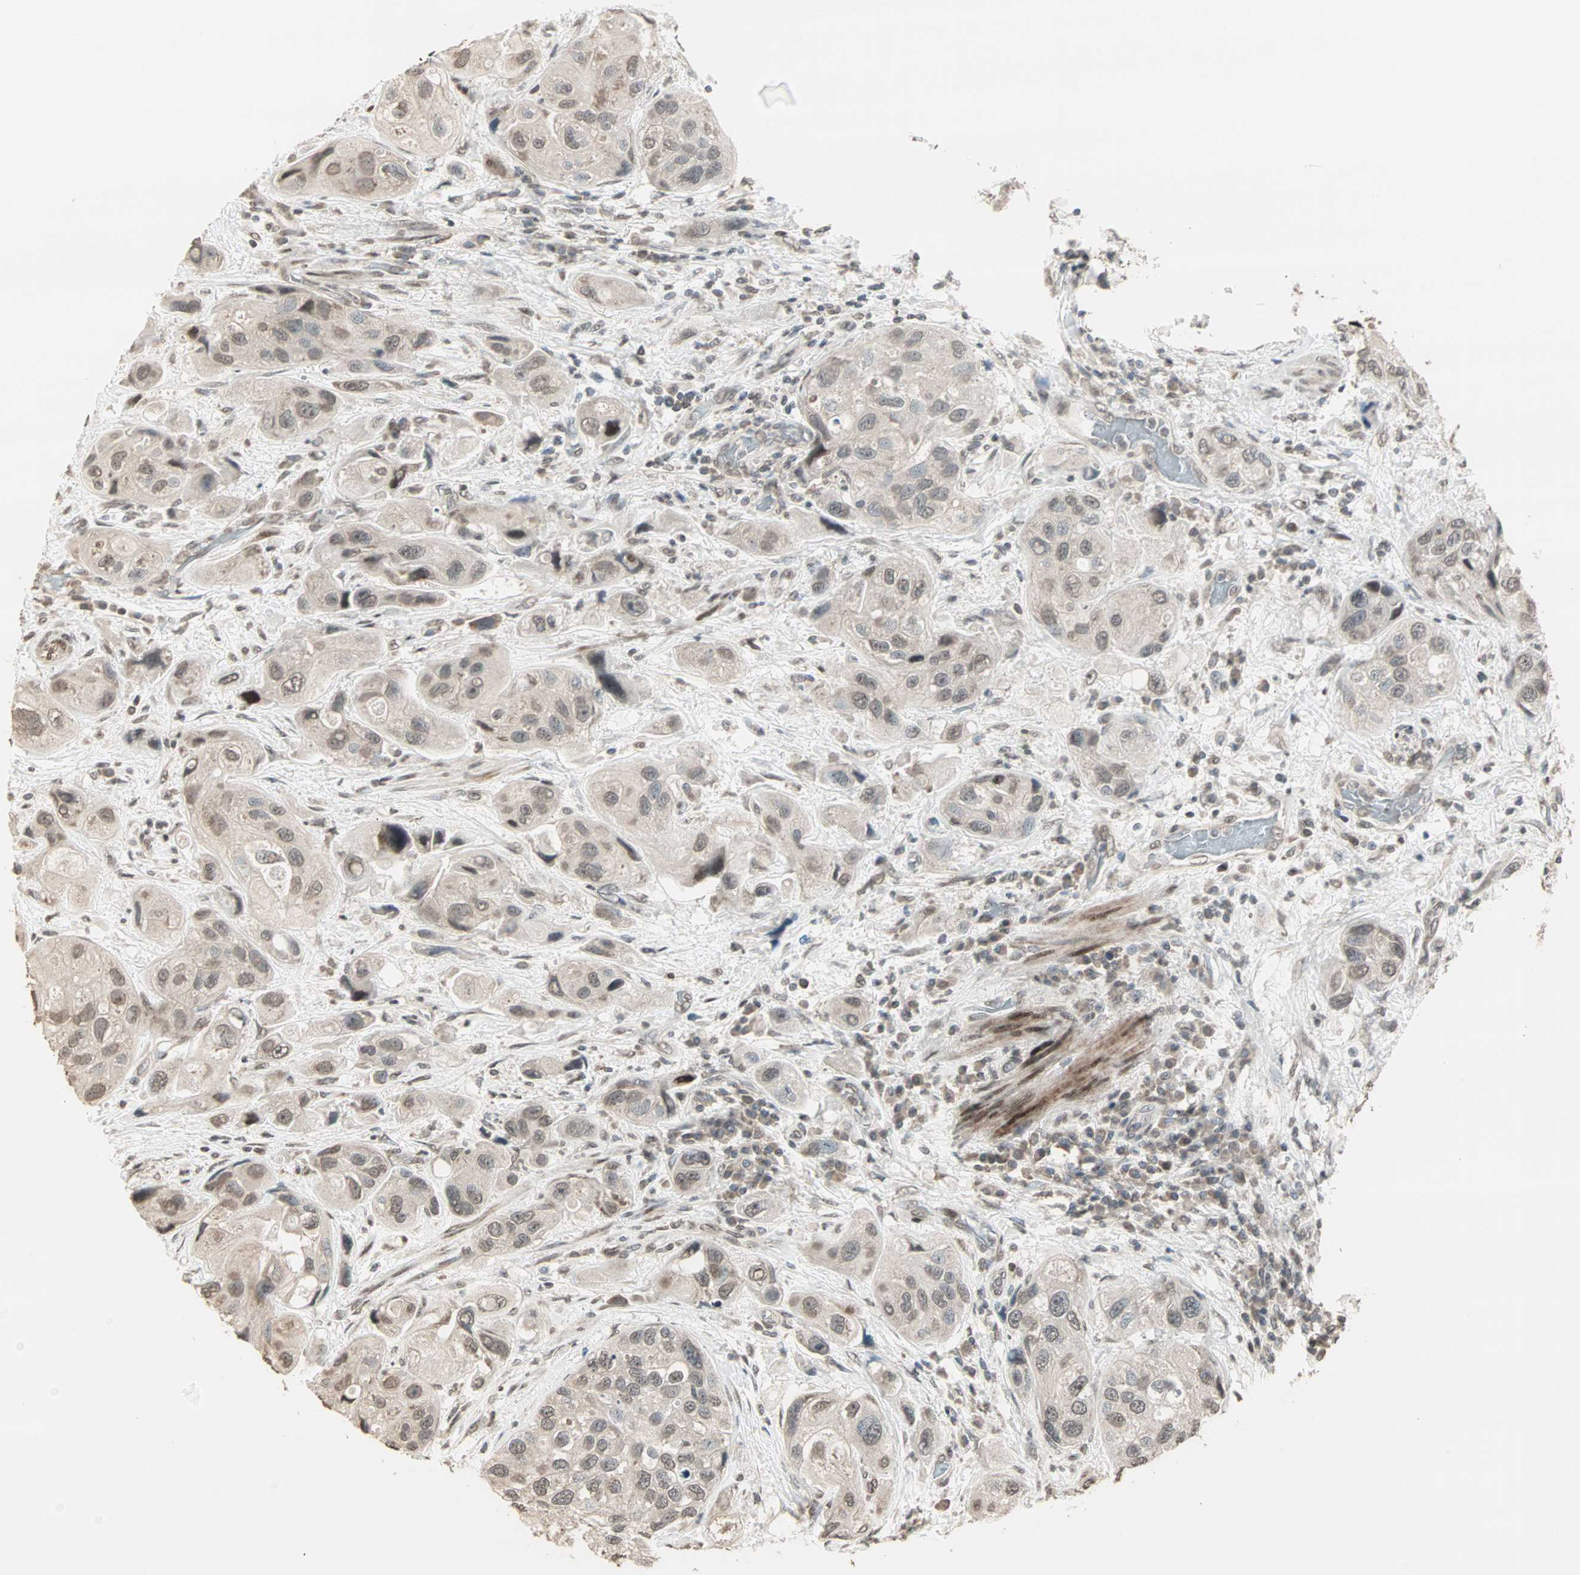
{"staining": {"intensity": "weak", "quantity": ">75%", "location": "cytoplasmic/membranous,nuclear"}, "tissue": "urothelial cancer", "cell_type": "Tumor cells", "image_type": "cancer", "snomed": [{"axis": "morphology", "description": "Urothelial carcinoma, High grade"}, {"axis": "topography", "description": "Urinary bladder"}], "caption": "DAB immunohistochemical staining of urothelial cancer demonstrates weak cytoplasmic/membranous and nuclear protein expression in approximately >75% of tumor cells.", "gene": "CBLC", "patient": {"sex": "female", "age": 64}}